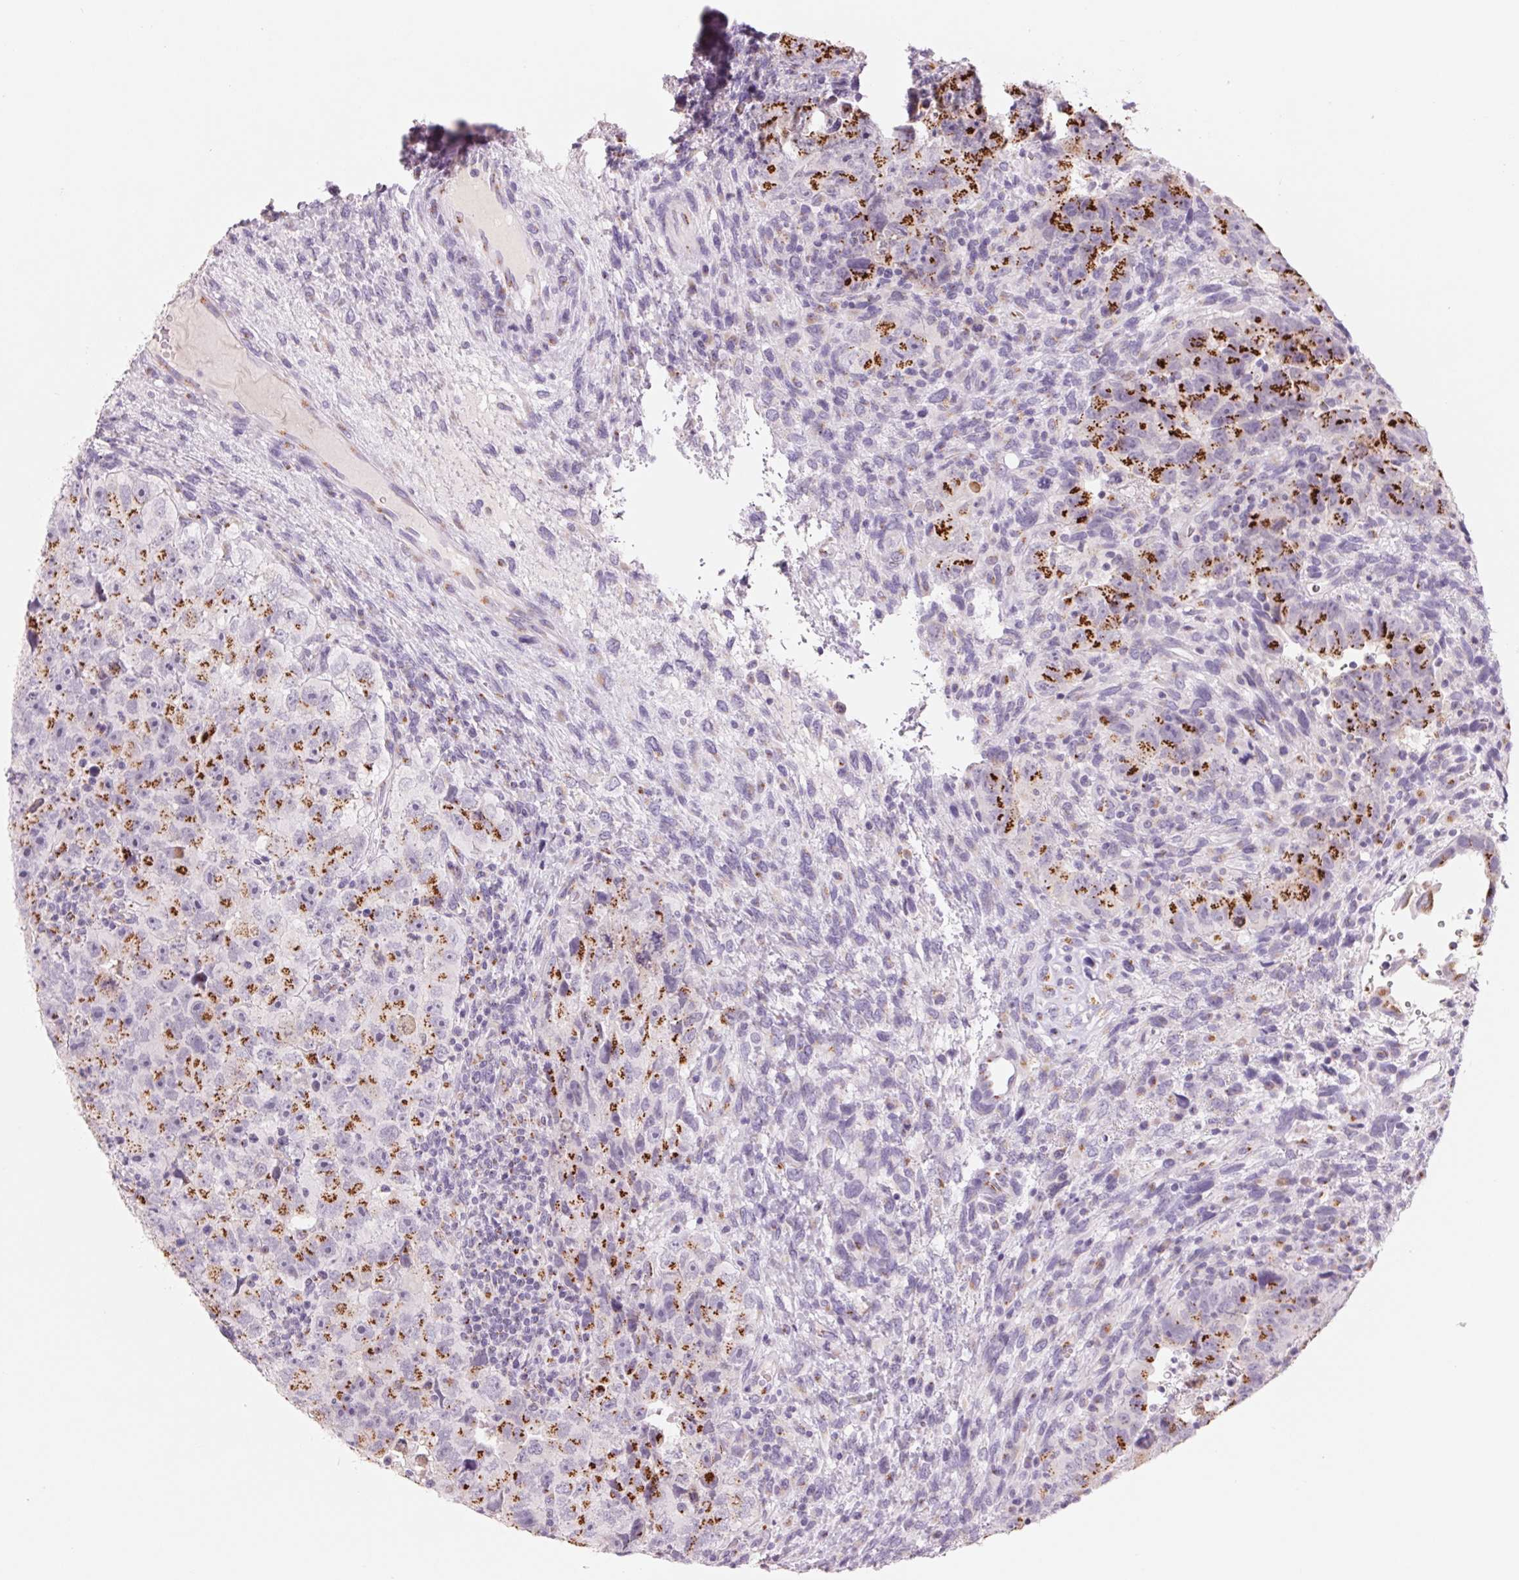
{"staining": {"intensity": "strong", "quantity": "25%-75%", "location": "cytoplasmic/membranous"}, "tissue": "testis cancer", "cell_type": "Tumor cells", "image_type": "cancer", "snomed": [{"axis": "morphology", "description": "Carcinoma, Embryonal, NOS"}, {"axis": "topography", "description": "Testis"}], "caption": "A histopathology image of testis embryonal carcinoma stained for a protein exhibits strong cytoplasmic/membranous brown staining in tumor cells.", "gene": "GALNT7", "patient": {"sex": "male", "age": 24}}